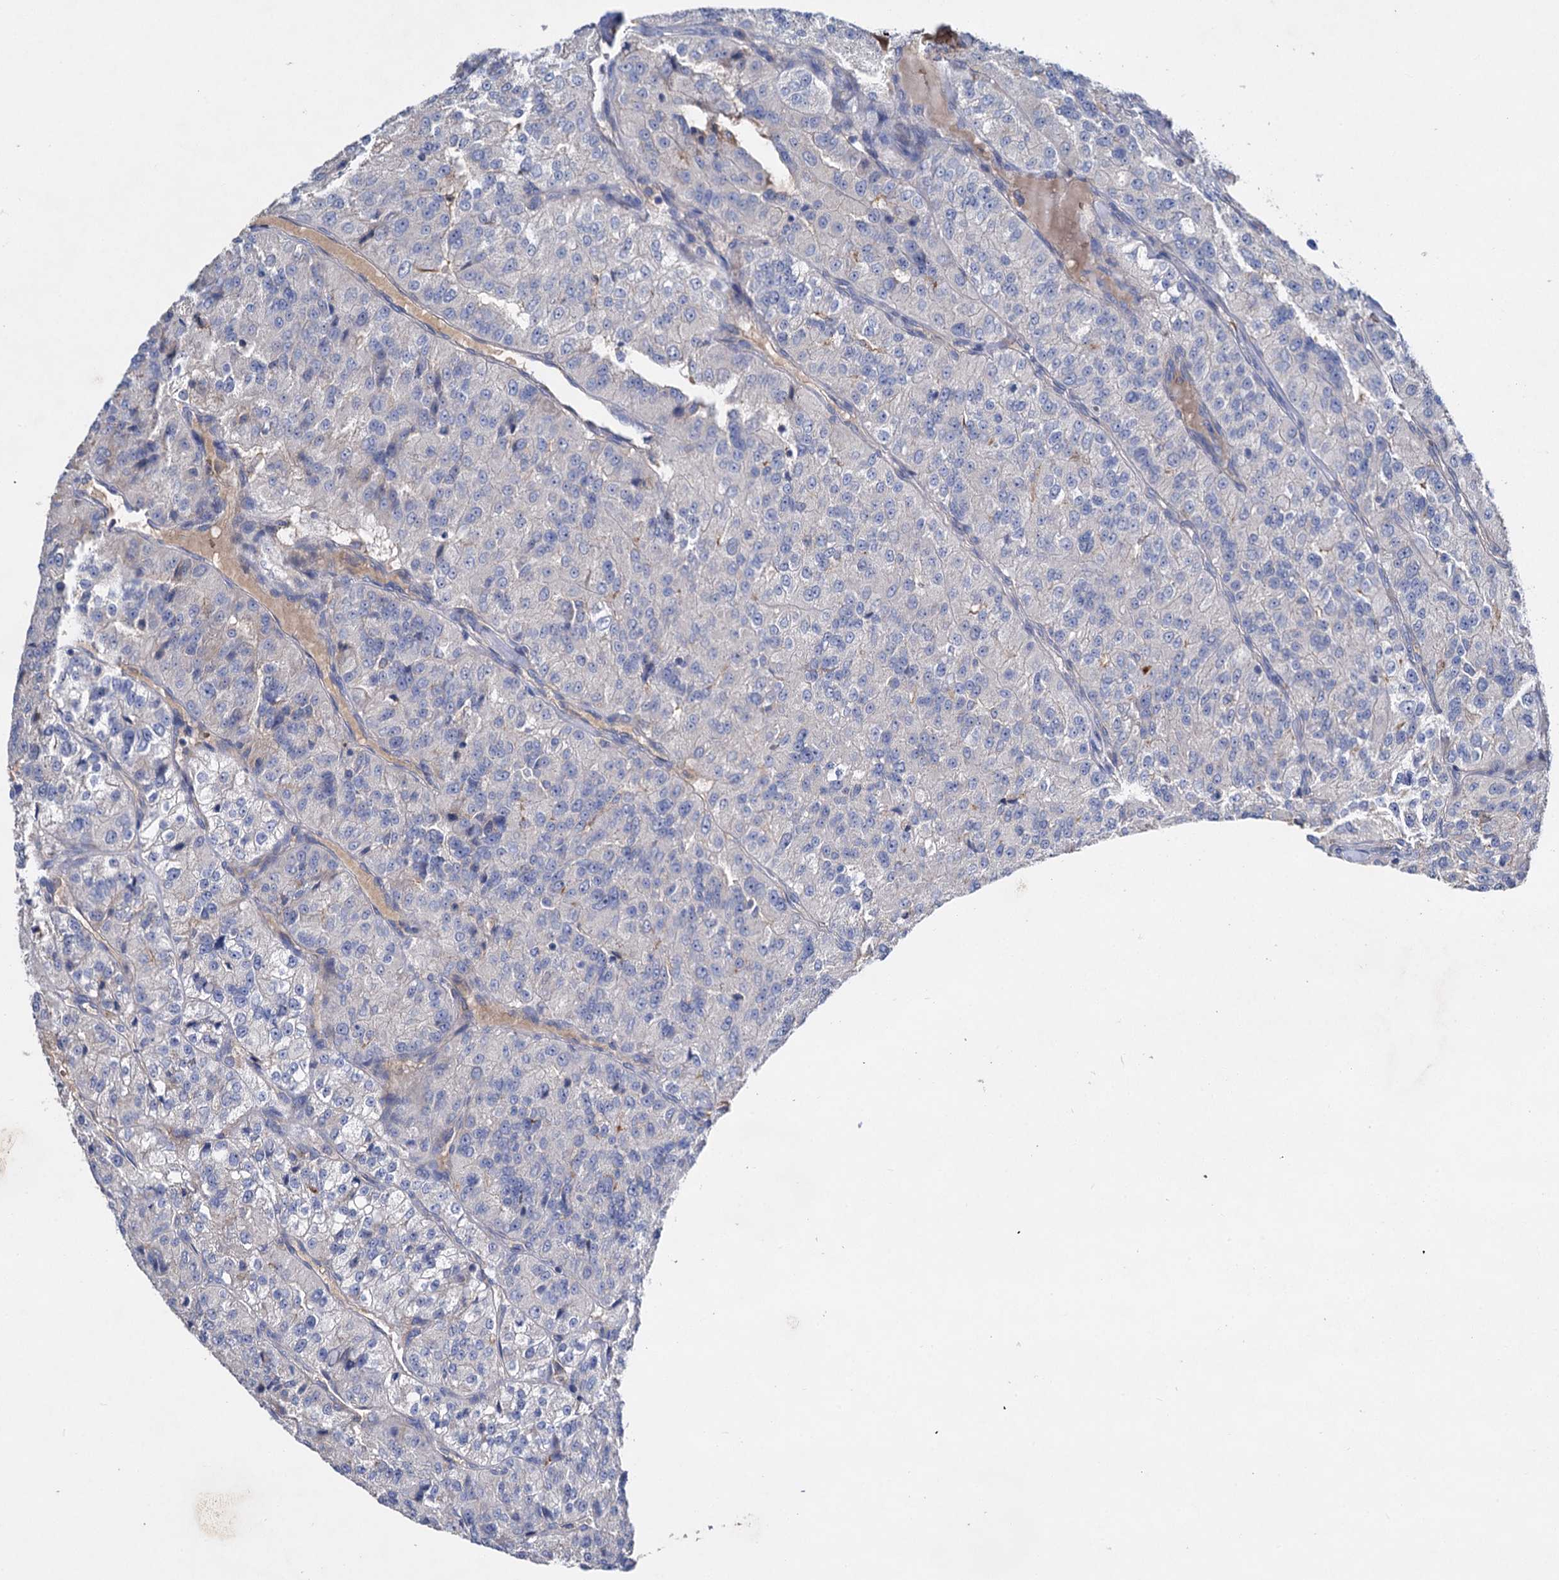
{"staining": {"intensity": "negative", "quantity": "none", "location": "none"}, "tissue": "renal cancer", "cell_type": "Tumor cells", "image_type": "cancer", "snomed": [{"axis": "morphology", "description": "Adenocarcinoma, NOS"}, {"axis": "topography", "description": "Kidney"}], "caption": "A high-resolution image shows IHC staining of renal cancer (adenocarcinoma), which displays no significant expression in tumor cells.", "gene": "HVCN1", "patient": {"sex": "female", "age": 63}}